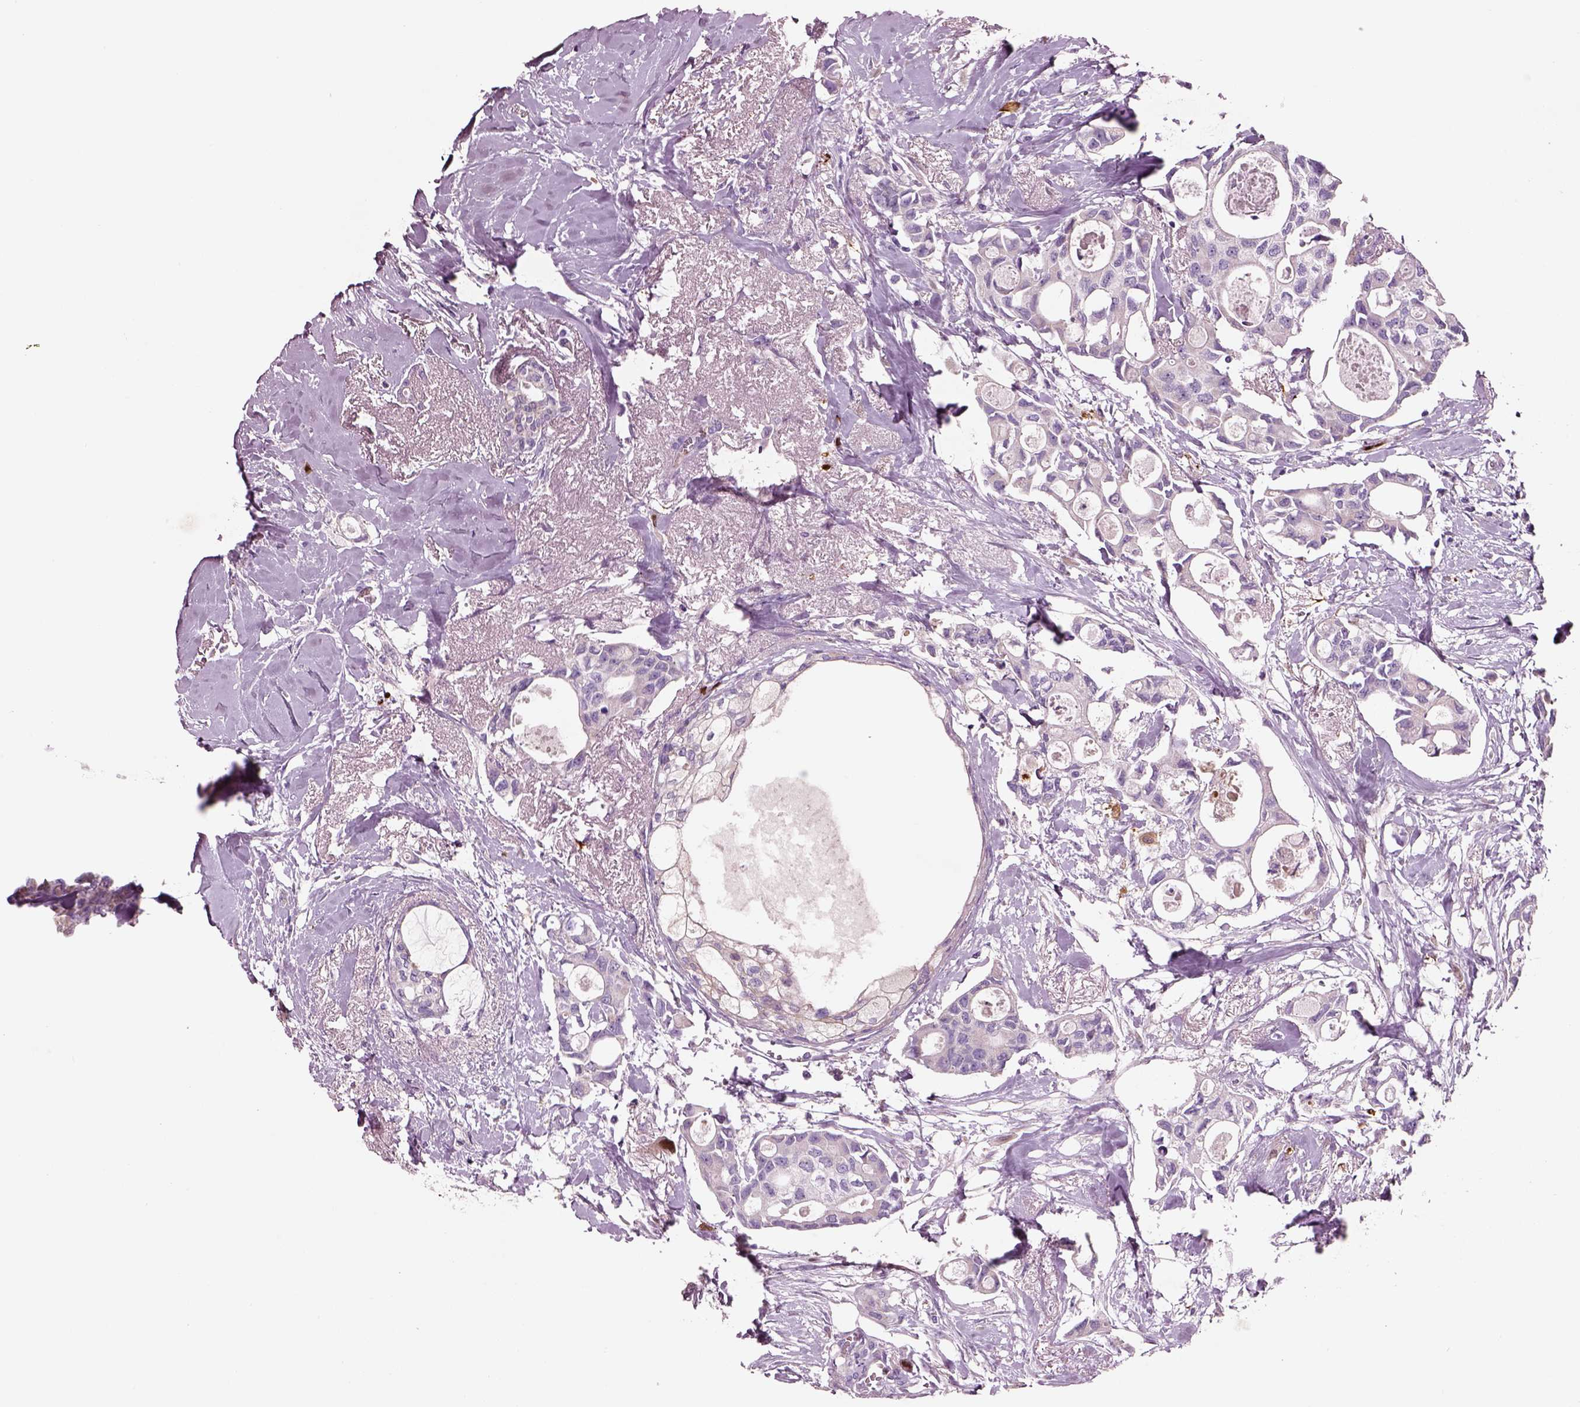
{"staining": {"intensity": "negative", "quantity": "none", "location": "none"}, "tissue": "breast cancer", "cell_type": "Tumor cells", "image_type": "cancer", "snomed": [{"axis": "morphology", "description": "Duct carcinoma"}, {"axis": "topography", "description": "Breast"}], "caption": "The micrograph demonstrates no staining of tumor cells in breast infiltrating ductal carcinoma. The staining is performed using DAB (3,3'-diaminobenzidine) brown chromogen with nuclei counter-stained in using hematoxylin.", "gene": "PLPP7", "patient": {"sex": "female", "age": 83}}